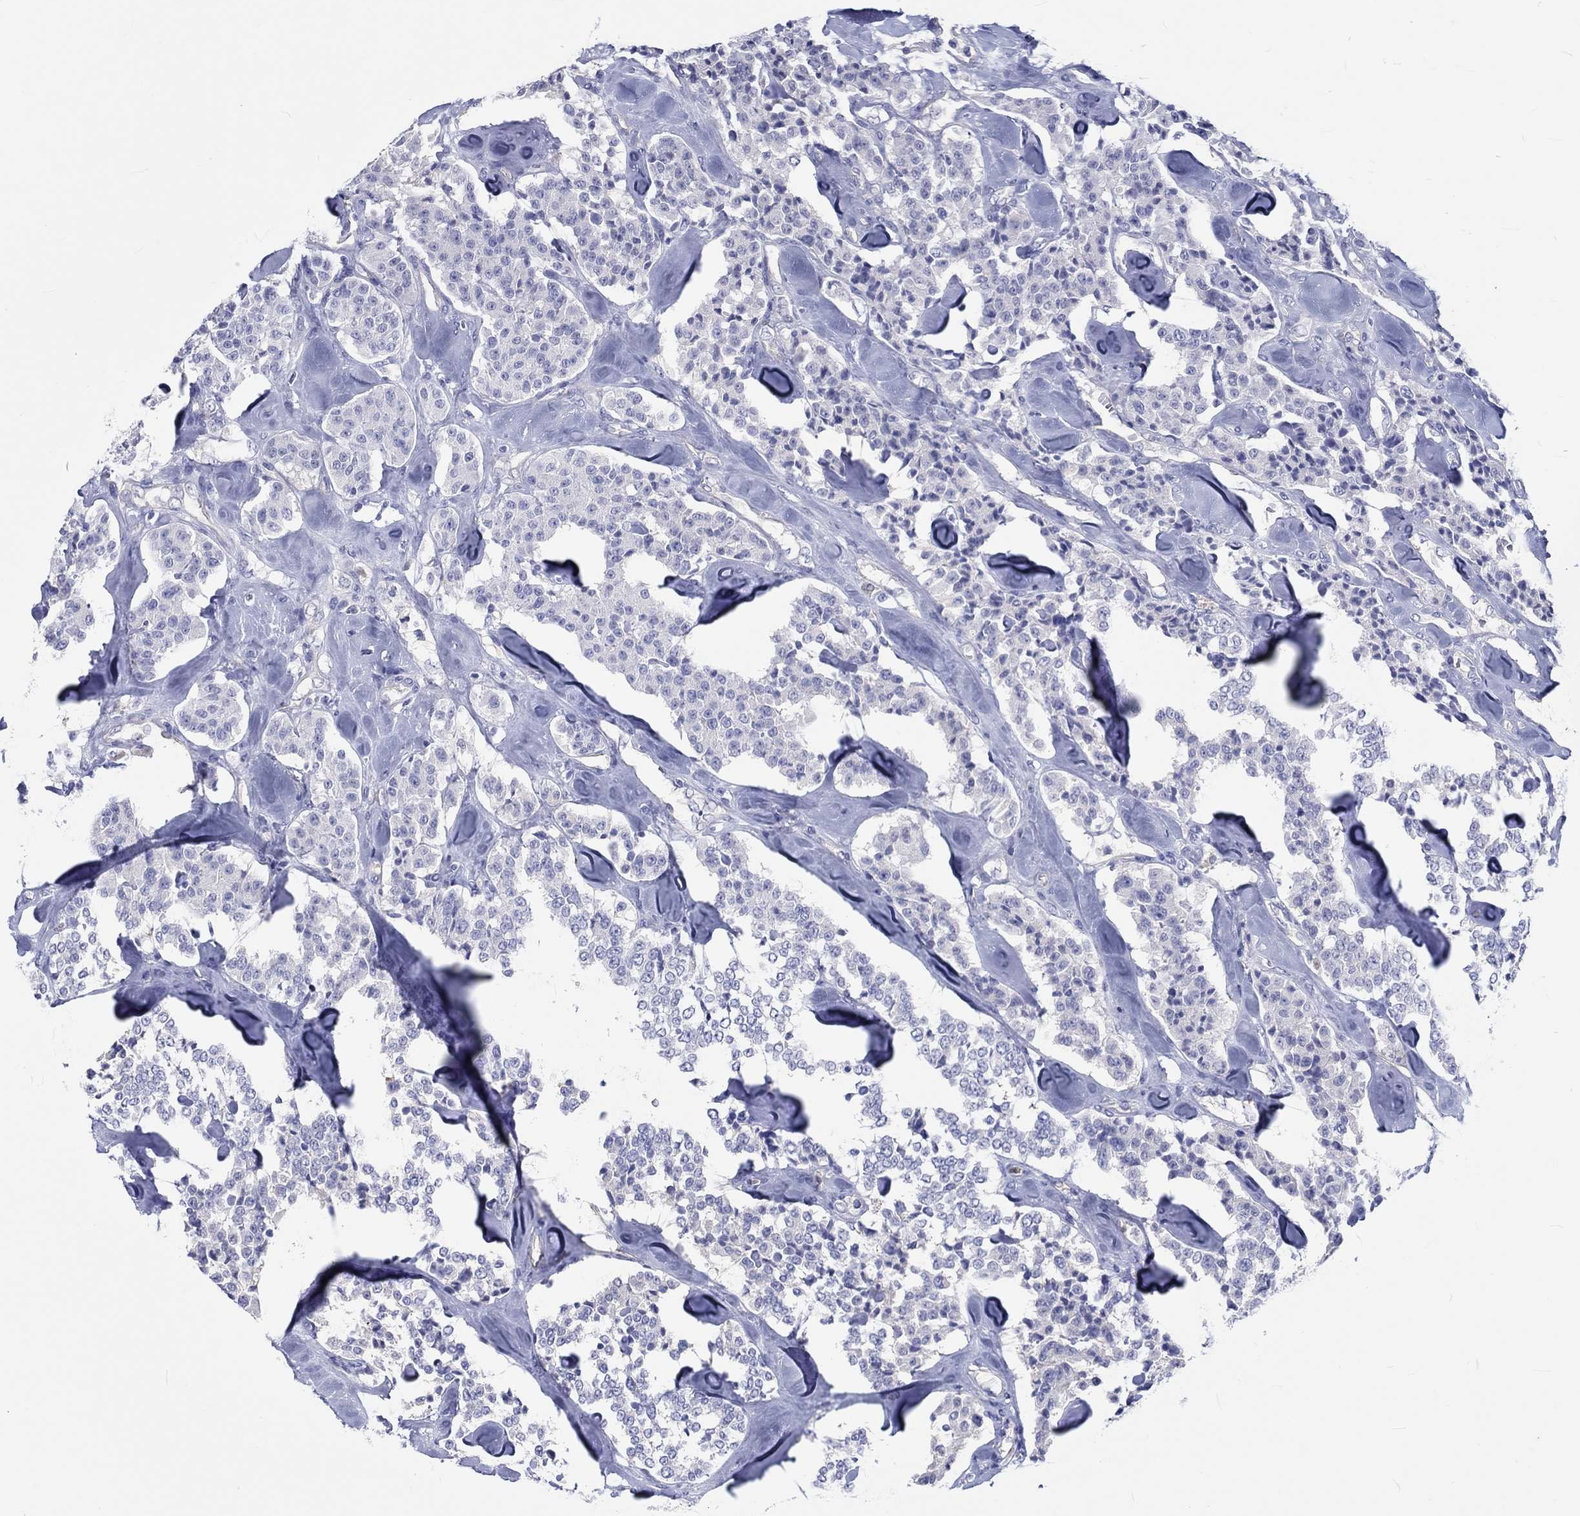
{"staining": {"intensity": "negative", "quantity": "none", "location": "none"}, "tissue": "carcinoid", "cell_type": "Tumor cells", "image_type": "cancer", "snomed": [{"axis": "morphology", "description": "Carcinoid, malignant, NOS"}, {"axis": "topography", "description": "Pancreas"}], "caption": "Carcinoid was stained to show a protein in brown. There is no significant positivity in tumor cells.", "gene": "CDY2B", "patient": {"sex": "male", "age": 41}}